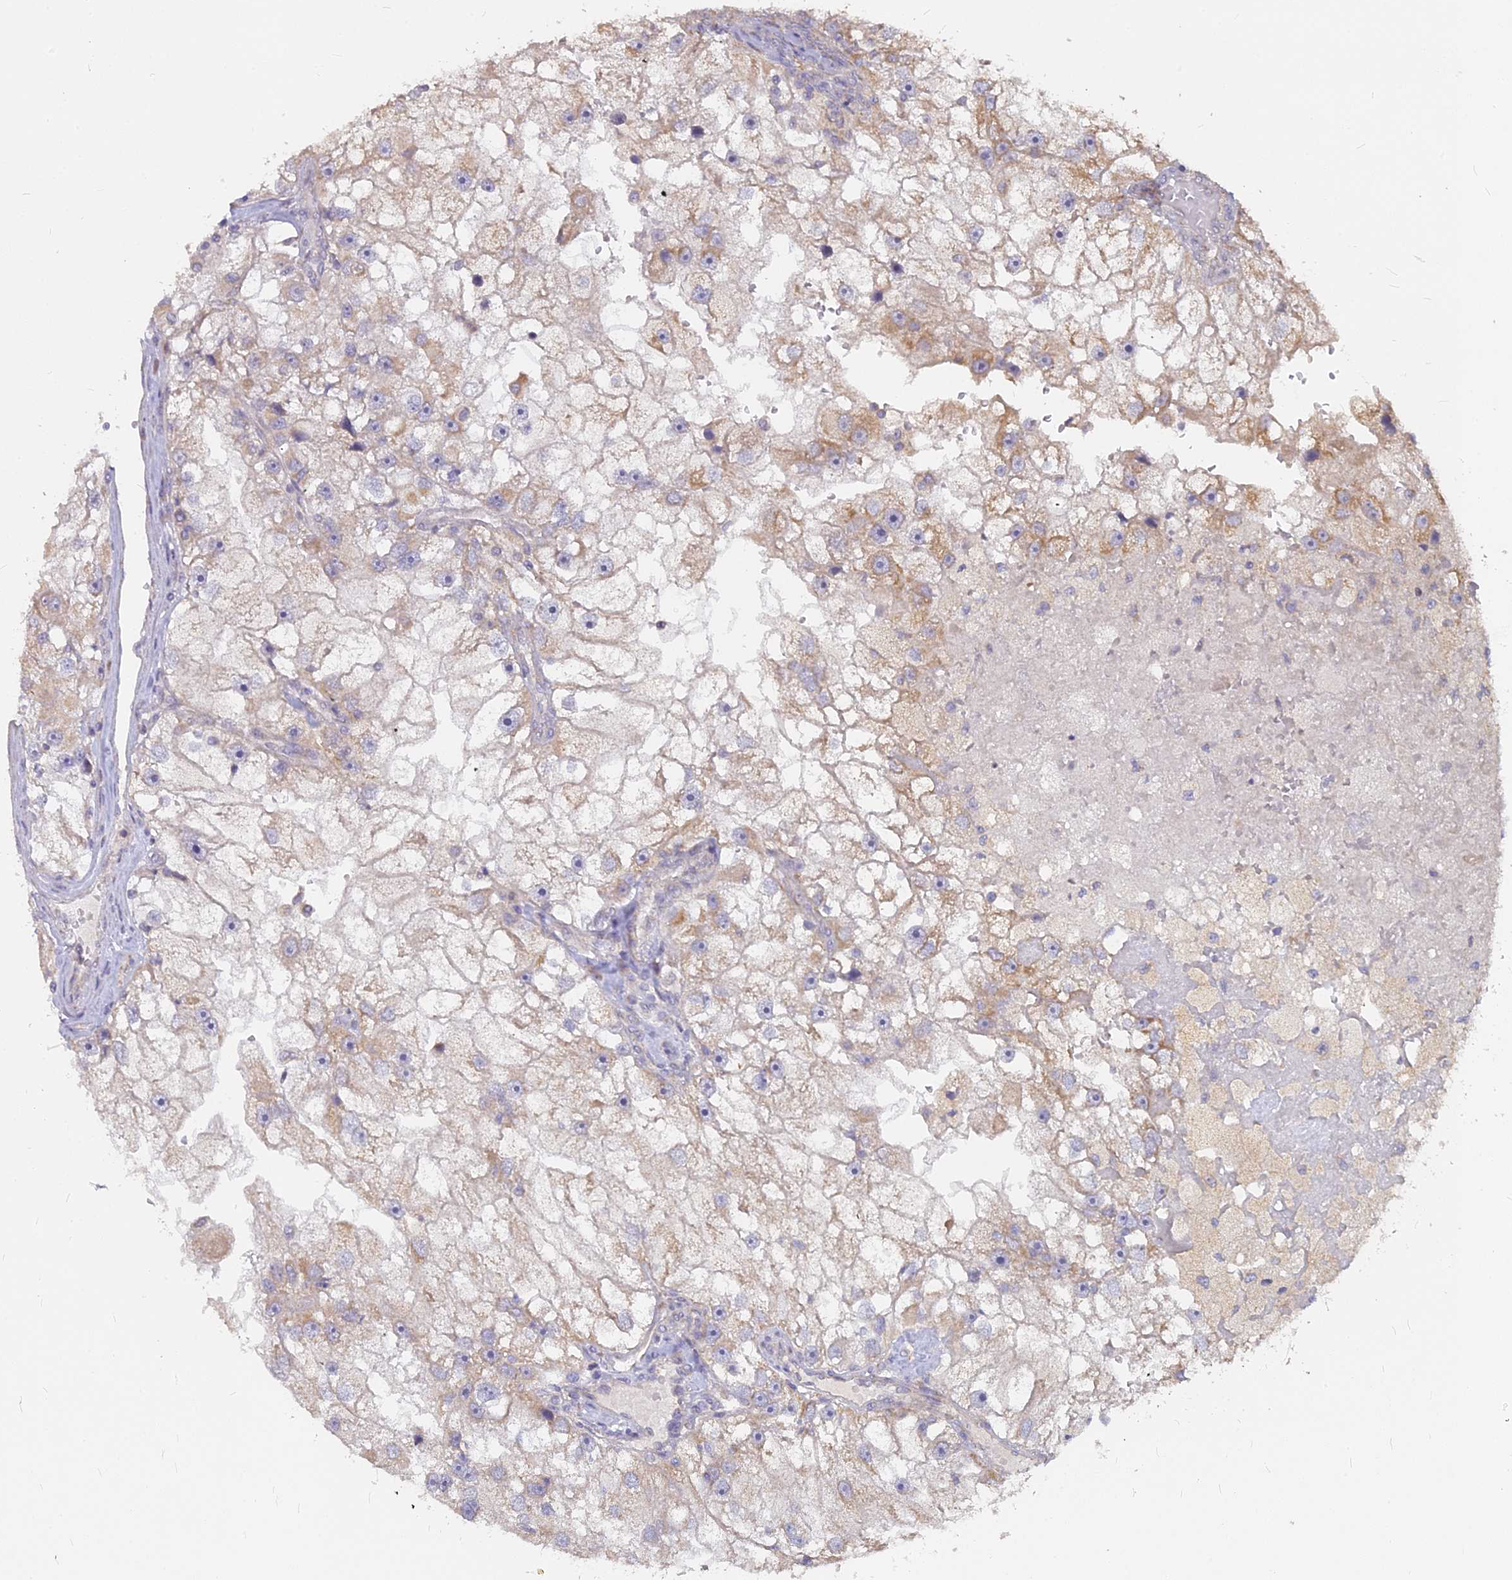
{"staining": {"intensity": "moderate", "quantity": "25%-75%", "location": "cytoplasmic/membranous"}, "tissue": "renal cancer", "cell_type": "Tumor cells", "image_type": "cancer", "snomed": [{"axis": "morphology", "description": "Adenocarcinoma, NOS"}, {"axis": "topography", "description": "Kidney"}], "caption": "Tumor cells show medium levels of moderate cytoplasmic/membranous positivity in approximately 25%-75% of cells in adenocarcinoma (renal). Nuclei are stained in blue.", "gene": "MICU2", "patient": {"sex": "male", "age": 63}}